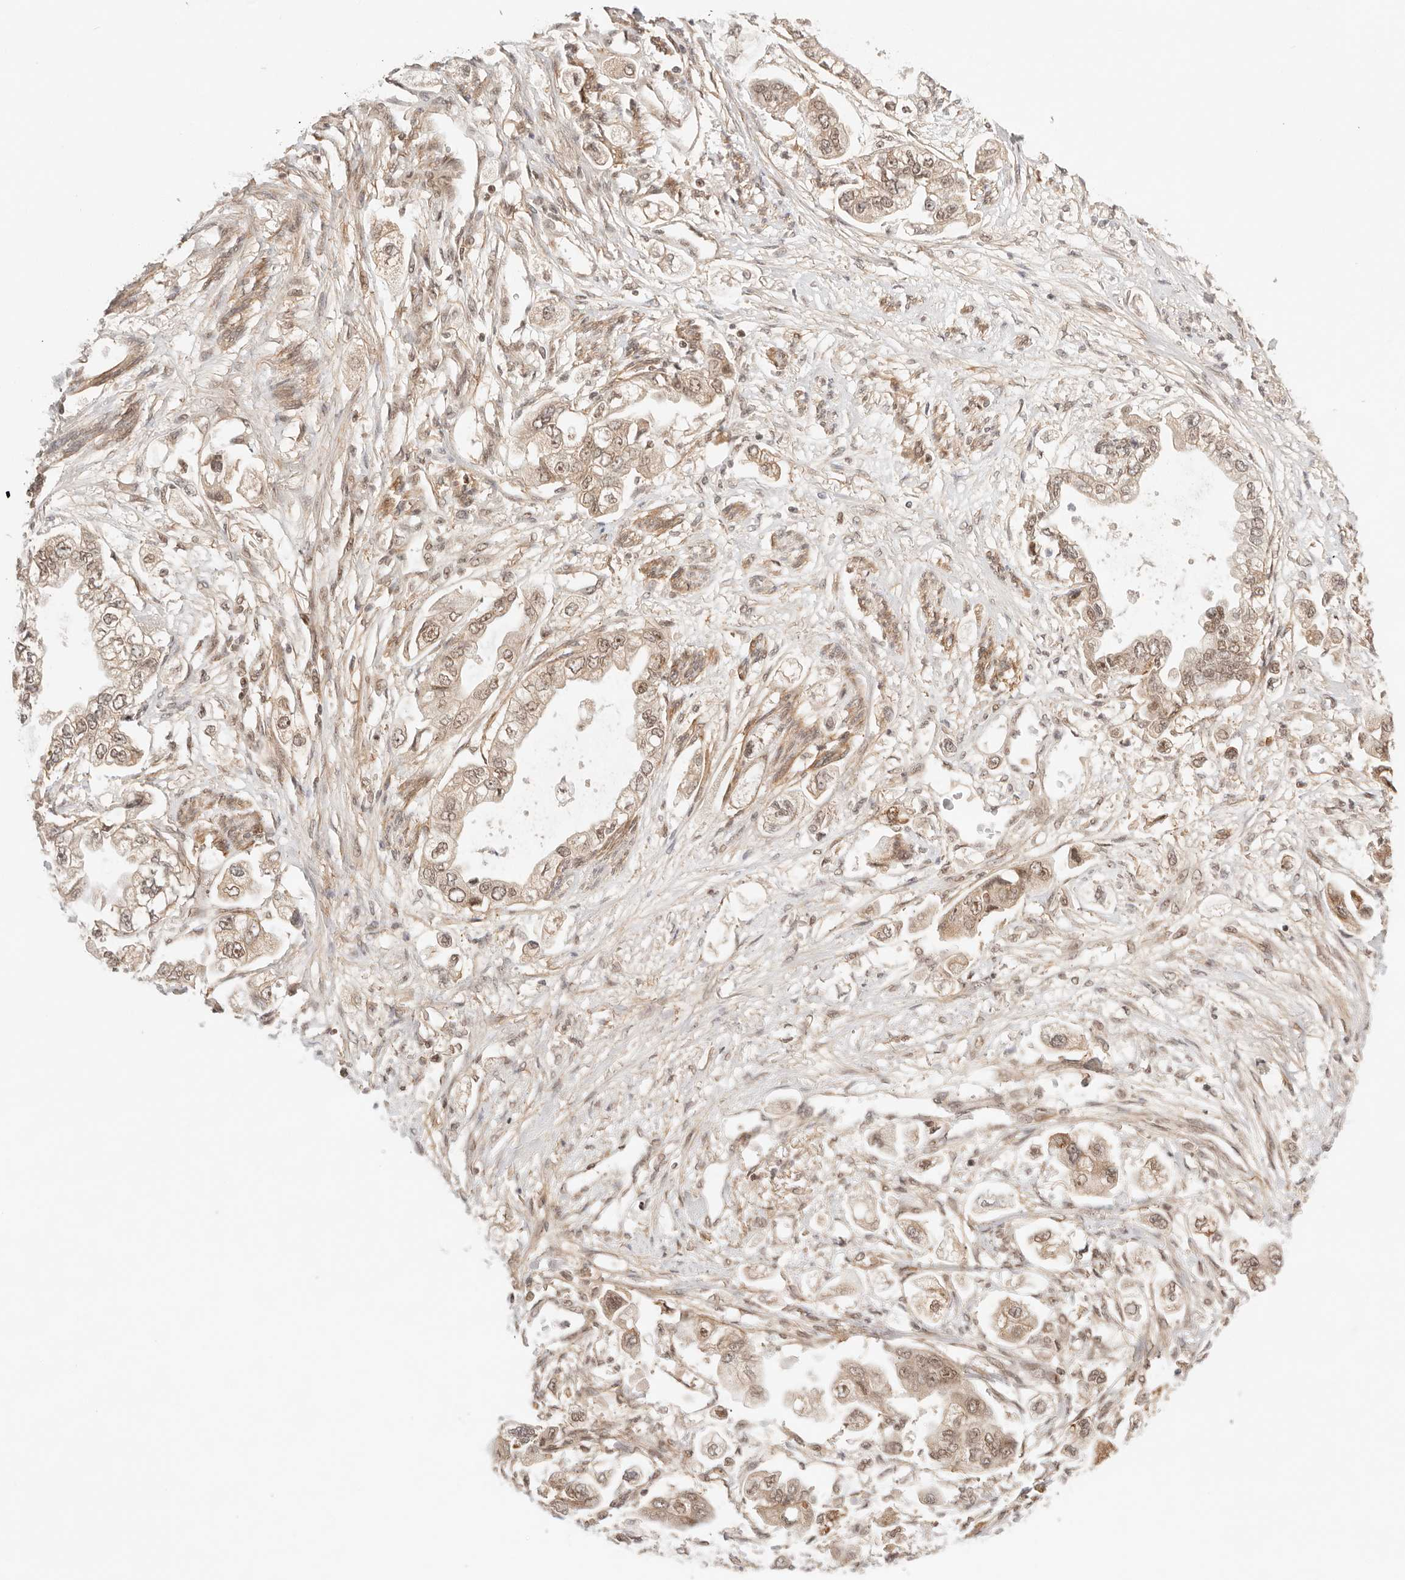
{"staining": {"intensity": "weak", "quantity": ">75%", "location": "nuclear"}, "tissue": "stomach cancer", "cell_type": "Tumor cells", "image_type": "cancer", "snomed": [{"axis": "morphology", "description": "Adenocarcinoma, NOS"}, {"axis": "topography", "description": "Stomach"}], "caption": "Adenocarcinoma (stomach) was stained to show a protein in brown. There is low levels of weak nuclear positivity in about >75% of tumor cells.", "gene": "GTF2E2", "patient": {"sex": "male", "age": 62}}